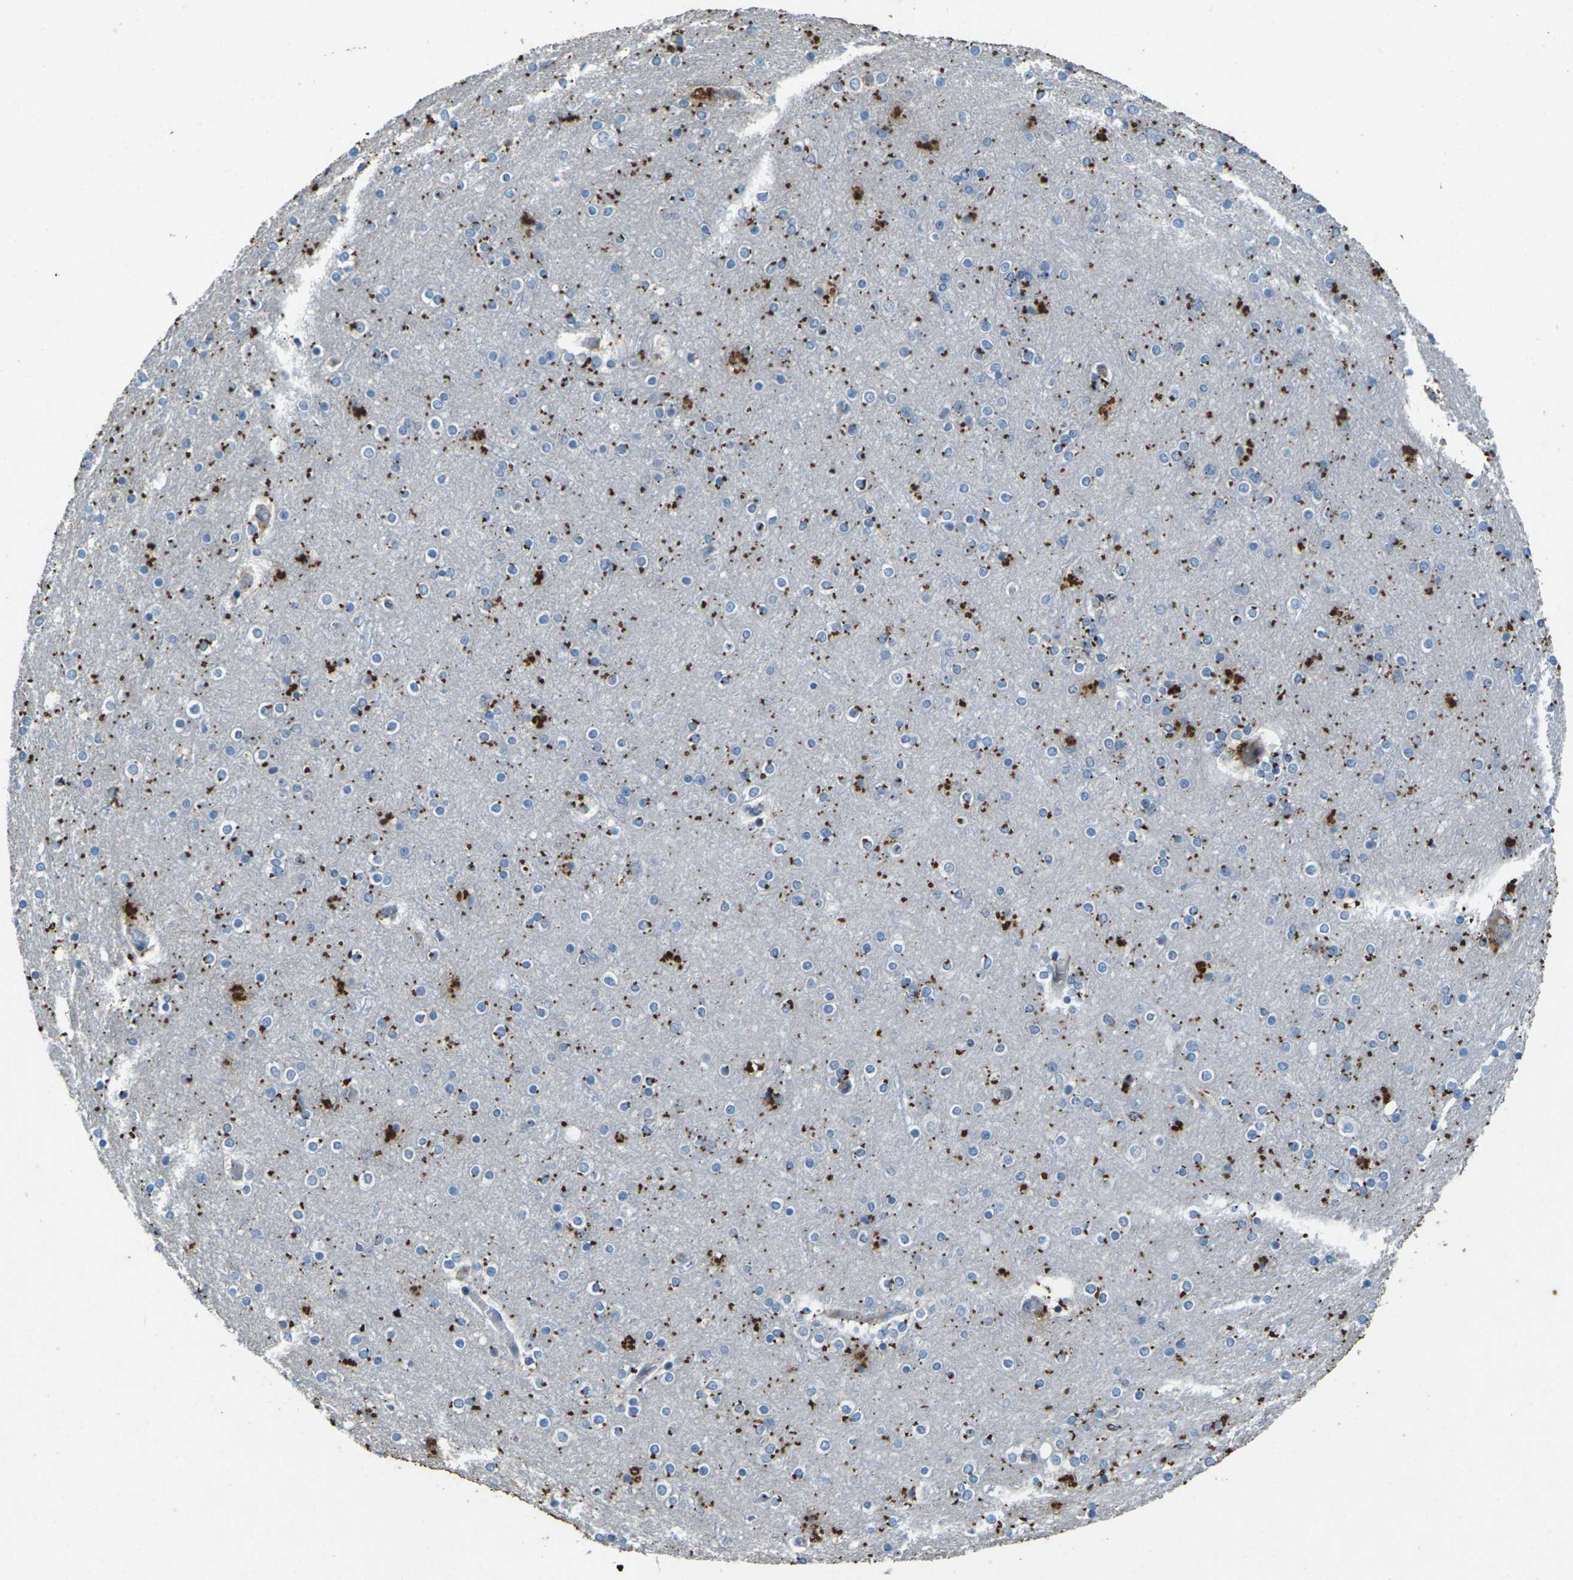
{"staining": {"intensity": "negative", "quantity": "none", "location": "none"}, "tissue": "cerebral cortex", "cell_type": "Endothelial cells", "image_type": "normal", "snomed": [{"axis": "morphology", "description": "Normal tissue, NOS"}, {"axis": "topography", "description": "Cerebral cortex"}], "caption": "Image shows no significant protein expression in endothelial cells of benign cerebral cortex.", "gene": "SIGLEC14", "patient": {"sex": "female", "age": 54}}